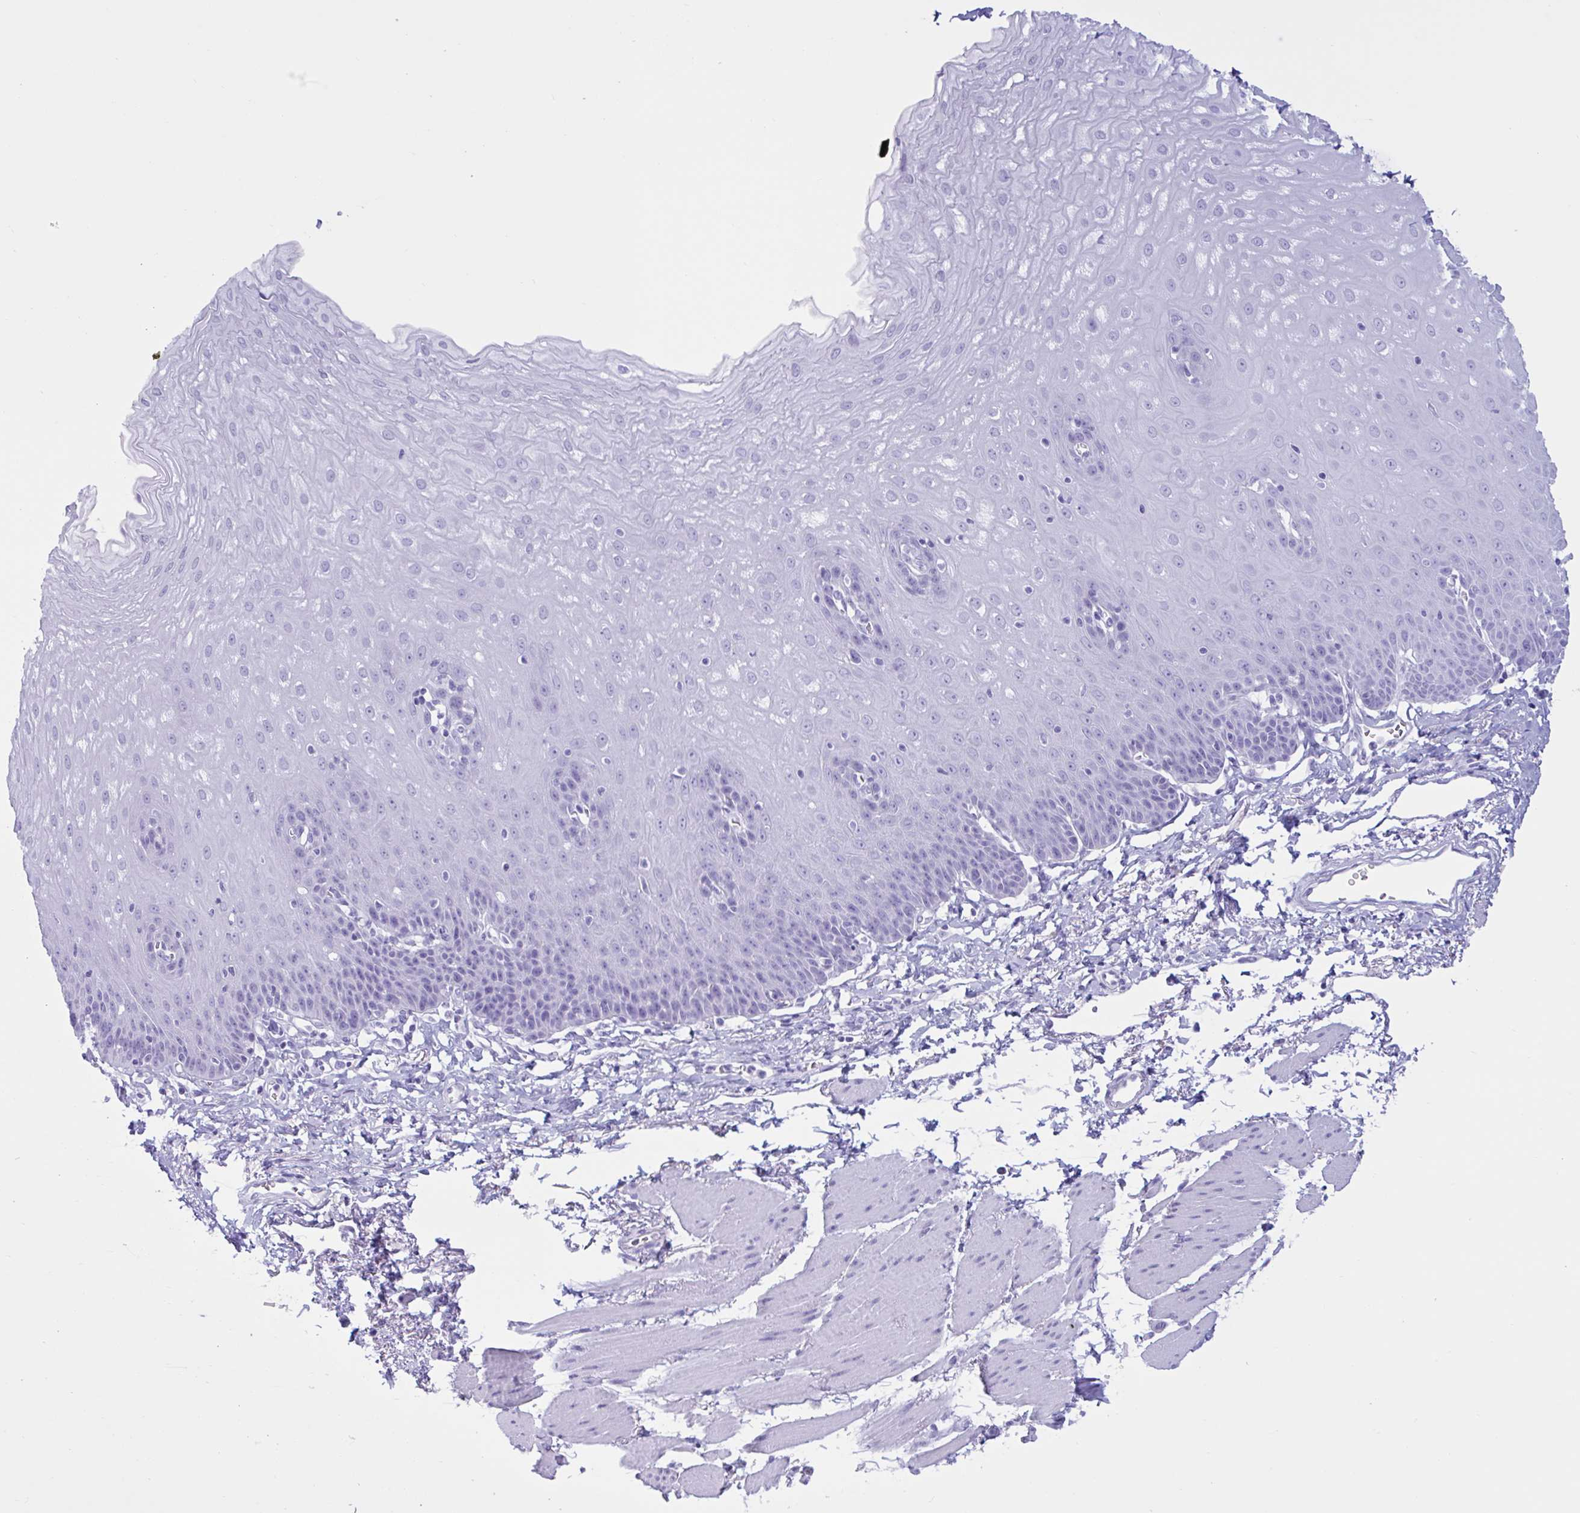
{"staining": {"intensity": "negative", "quantity": "none", "location": "none"}, "tissue": "esophagus", "cell_type": "Squamous epithelial cells", "image_type": "normal", "snomed": [{"axis": "morphology", "description": "Normal tissue, NOS"}, {"axis": "topography", "description": "Esophagus"}], "caption": "This is an immunohistochemistry (IHC) photomicrograph of benign esophagus. There is no staining in squamous epithelial cells.", "gene": "MRGPRG", "patient": {"sex": "female", "age": 81}}